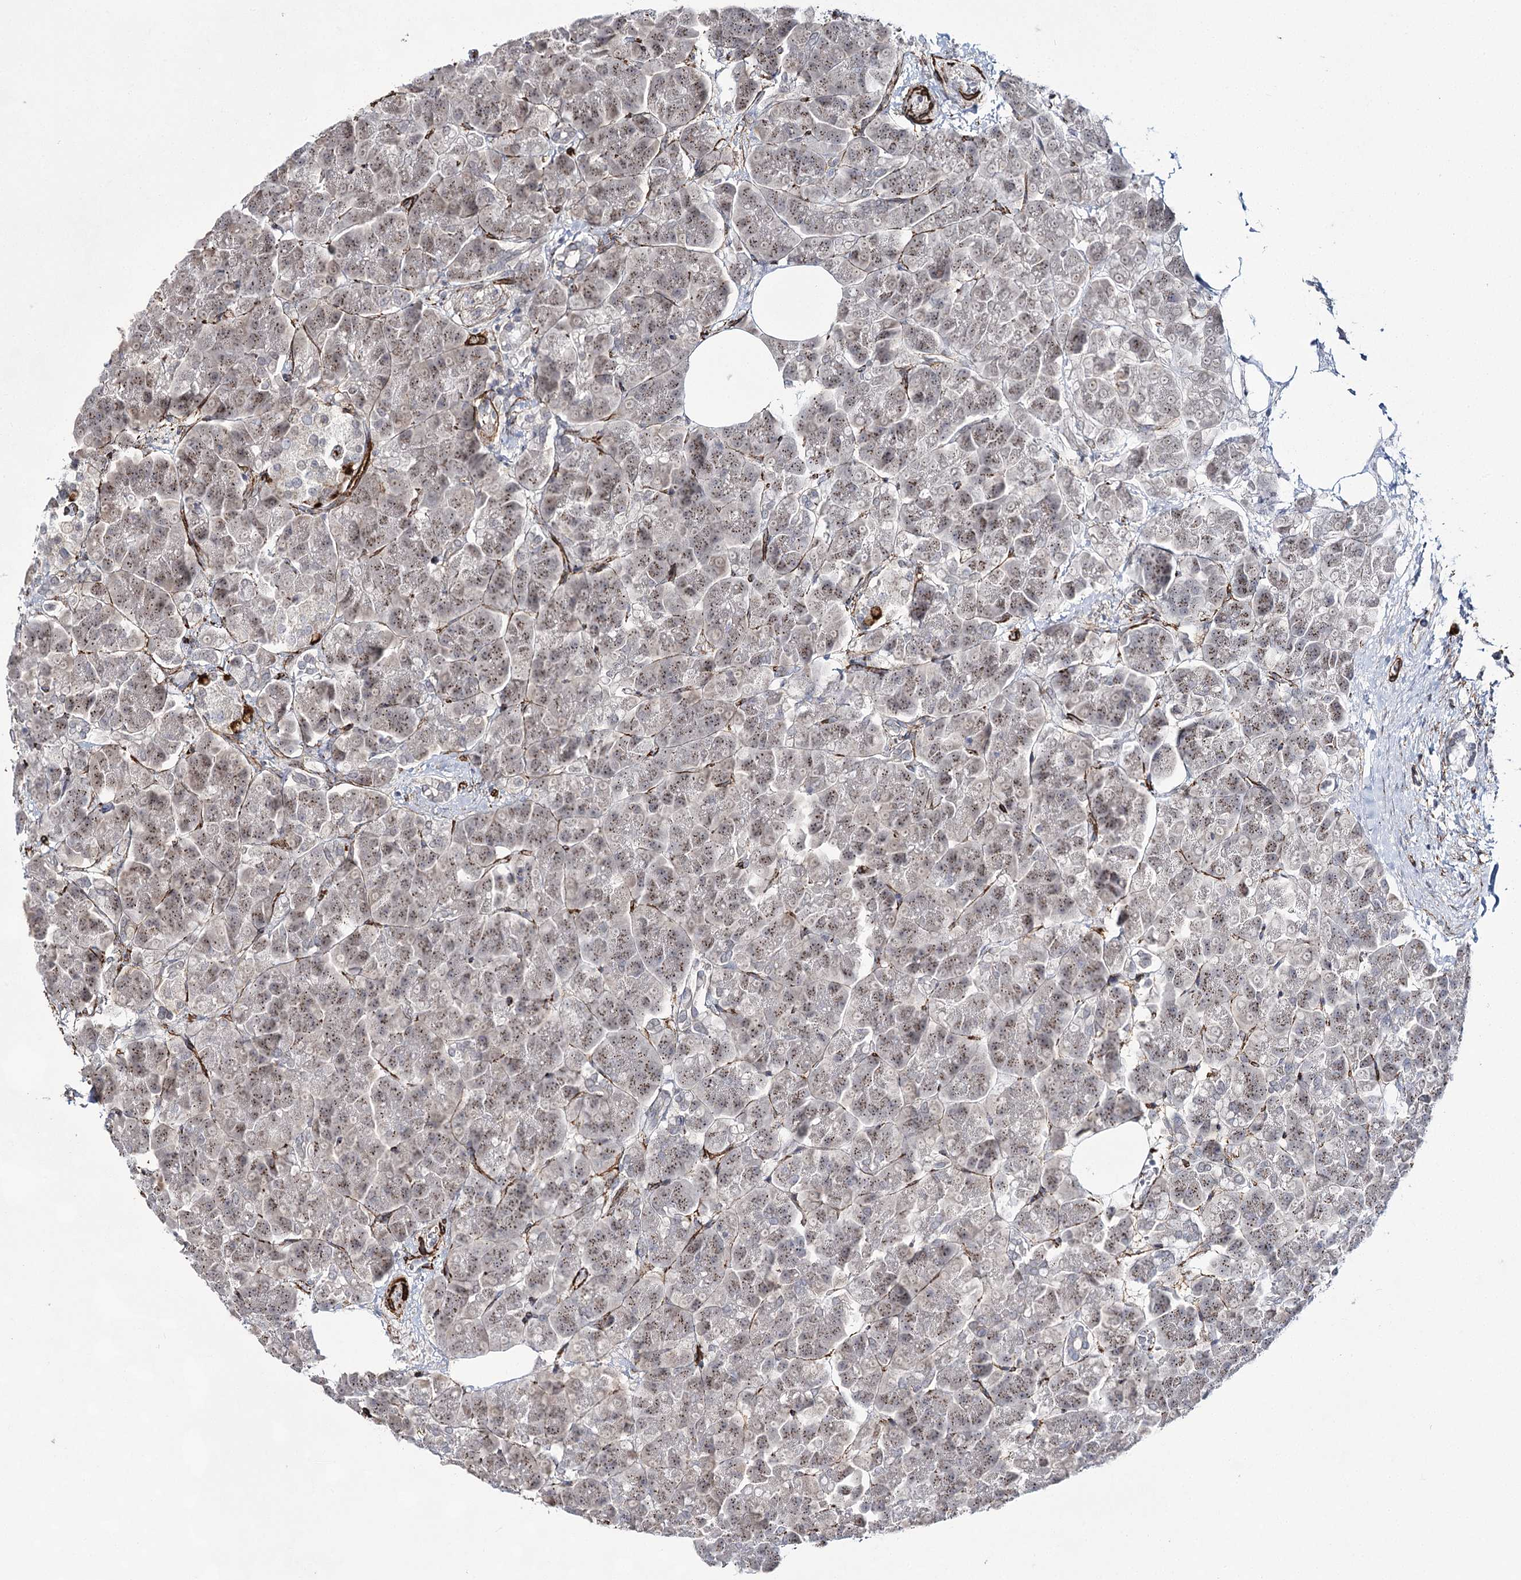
{"staining": {"intensity": "weak", "quantity": ">75%", "location": "cytoplasmic/membranous,nuclear"}, "tissue": "pancreas", "cell_type": "Exocrine glandular cells", "image_type": "normal", "snomed": [{"axis": "morphology", "description": "Normal tissue, NOS"}, {"axis": "topography", "description": "Pancreas"}], "caption": "A photomicrograph of human pancreas stained for a protein displays weak cytoplasmic/membranous,nuclear brown staining in exocrine glandular cells.", "gene": "CWF19L1", "patient": {"sex": "female", "age": 70}}